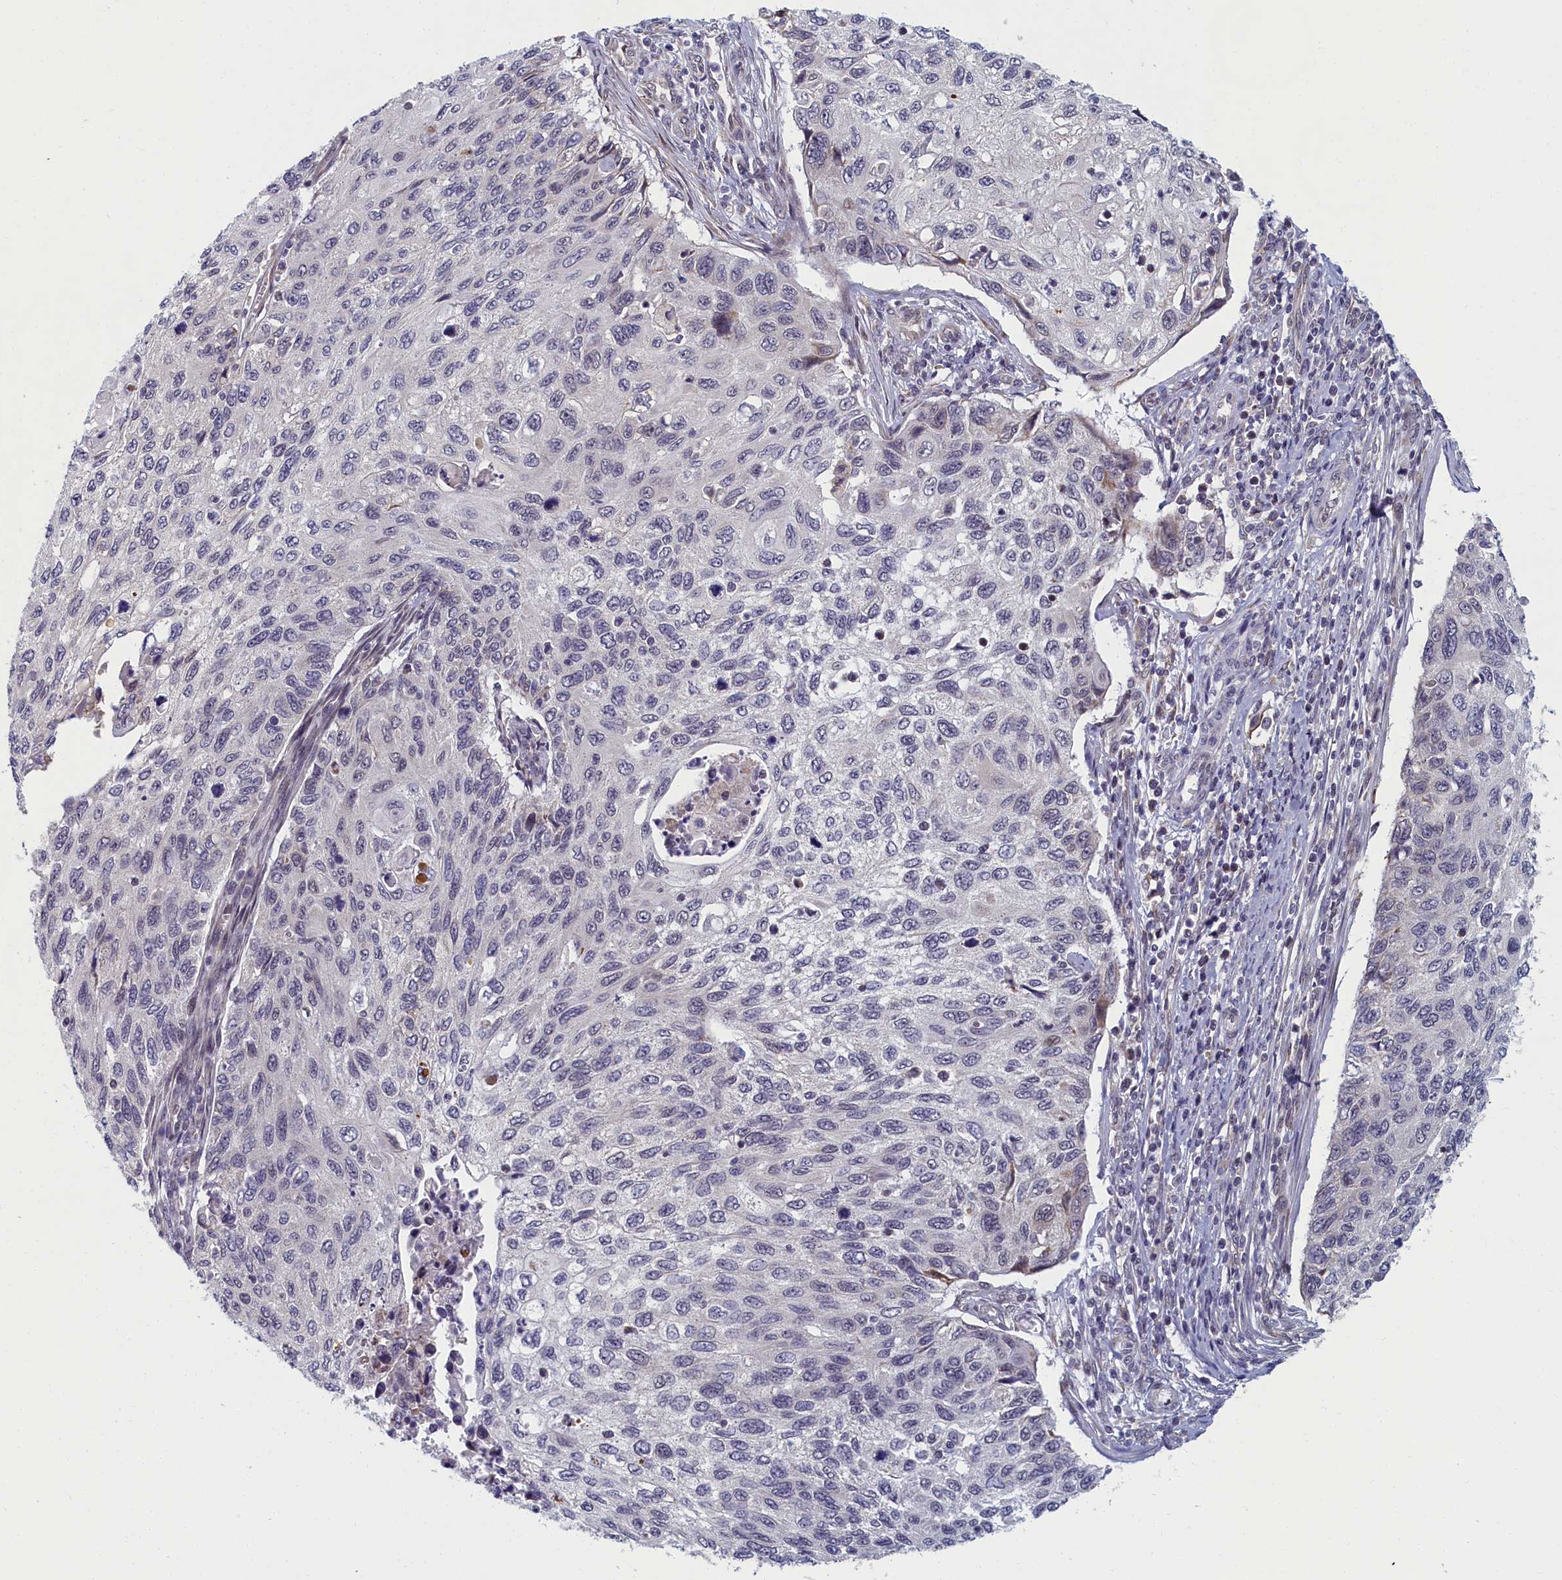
{"staining": {"intensity": "negative", "quantity": "none", "location": "none"}, "tissue": "cervical cancer", "cell_type": "Tumor cells", "image_type": "cancer", "snomed": [{"axis": "morphology", "description": "Squamous cell carcinoma, NOS"}, {"axis": "topography", "description": "Cervix"}], "caption": "Cervical cancer was stained to show a protein in brown. There is no significant staining in tumor cells.", "gene": "DNAJC17", "patient": {"sex": "female", "age": 70}}